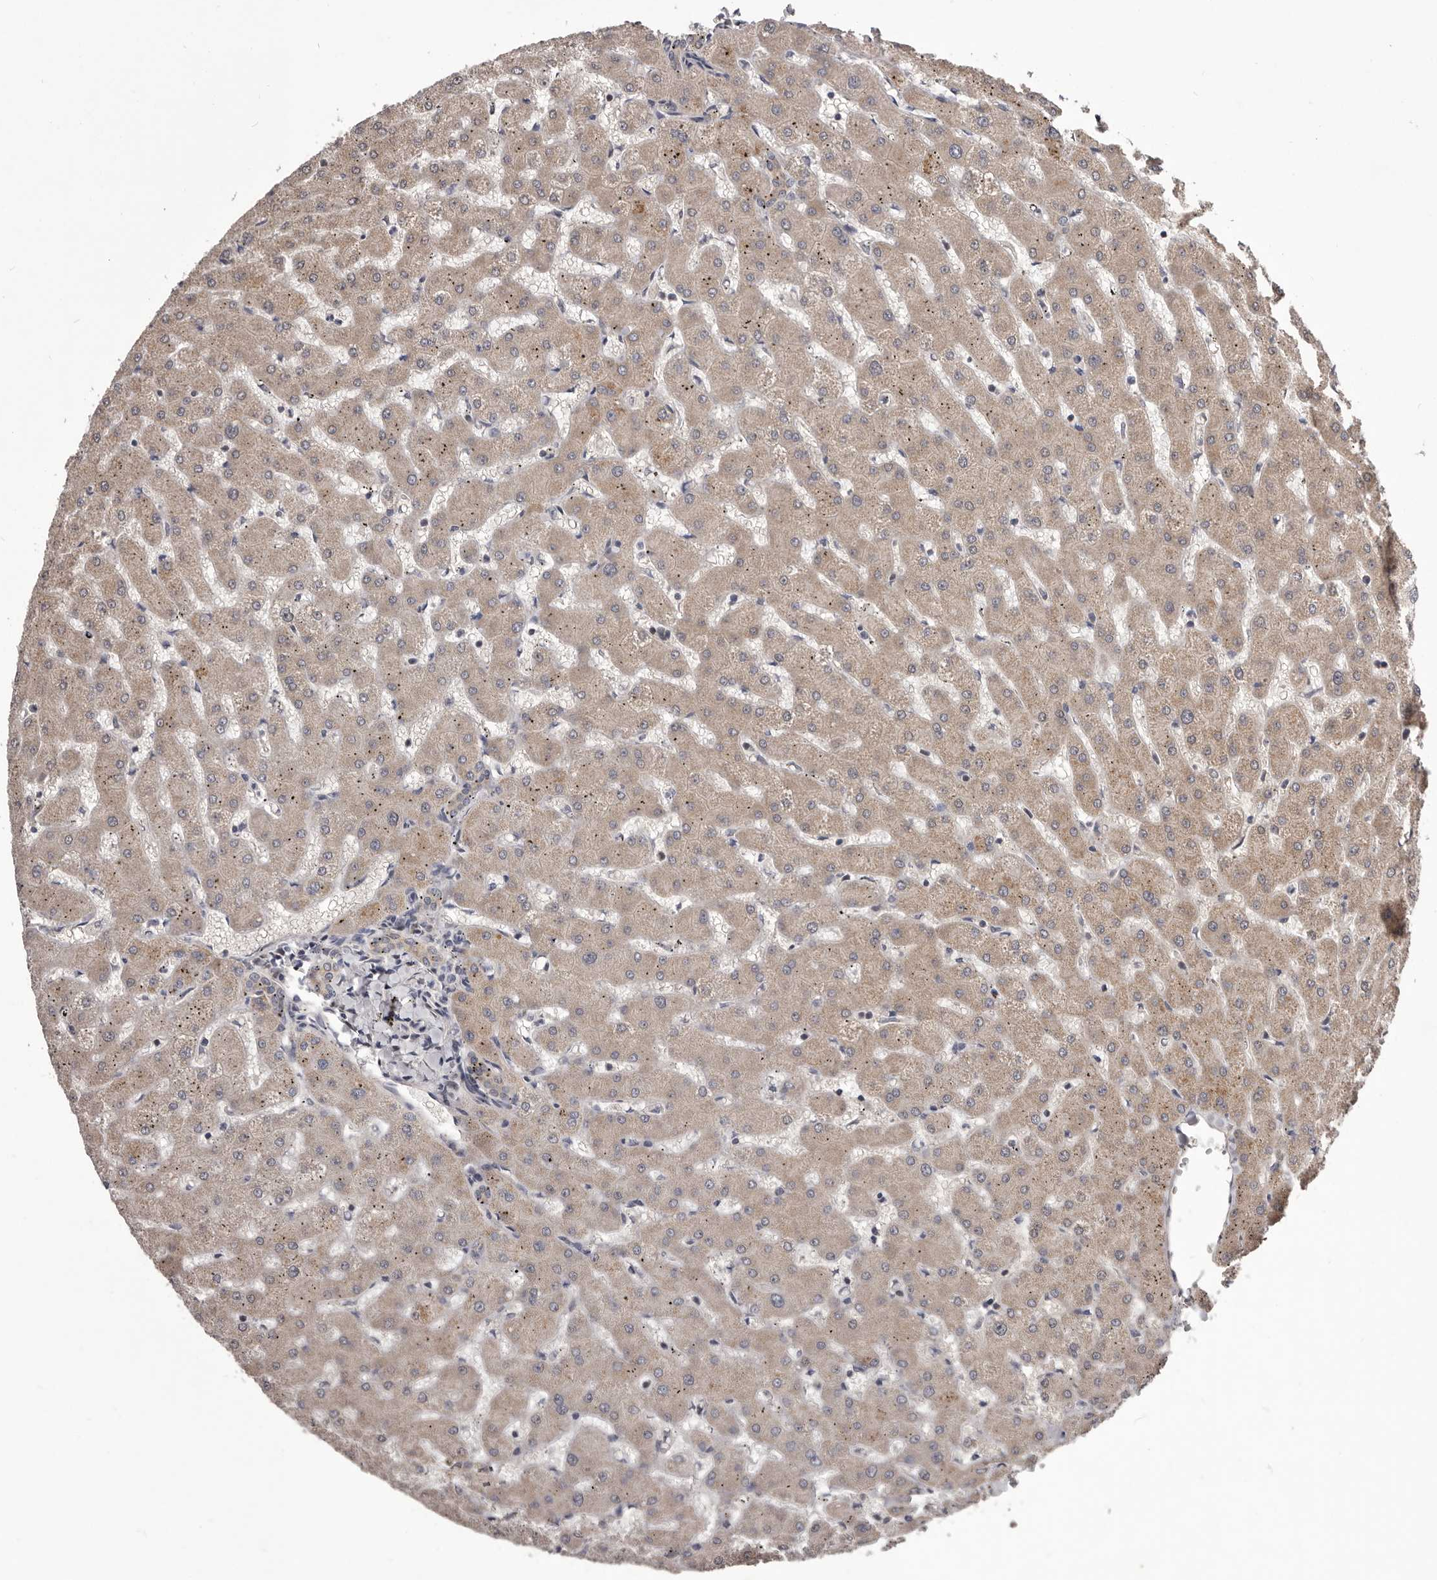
{"staining": {"intensity": "weak", "quantity": "25%-75%", "location": "cytoplasmic/membranous"}, "tissue": "liver", "cell_type": "Cholangiocytes", "image_type": "normal", "snomed": [{"axis": "morphology", "description": "Normal tissue, NOS"}, {"axis": "topography", "description": "Liver"}], "caption": "Liver was stained to show a protein in brown. There is low levels of weak cytoplasmic/membranous expression in approximately 25%-75% of cholangiocytes. (DAB IHC with brightfield microscopy, high magnification).", "gene": "CELF3", "patient": {"sex": "female", "age": 63}}